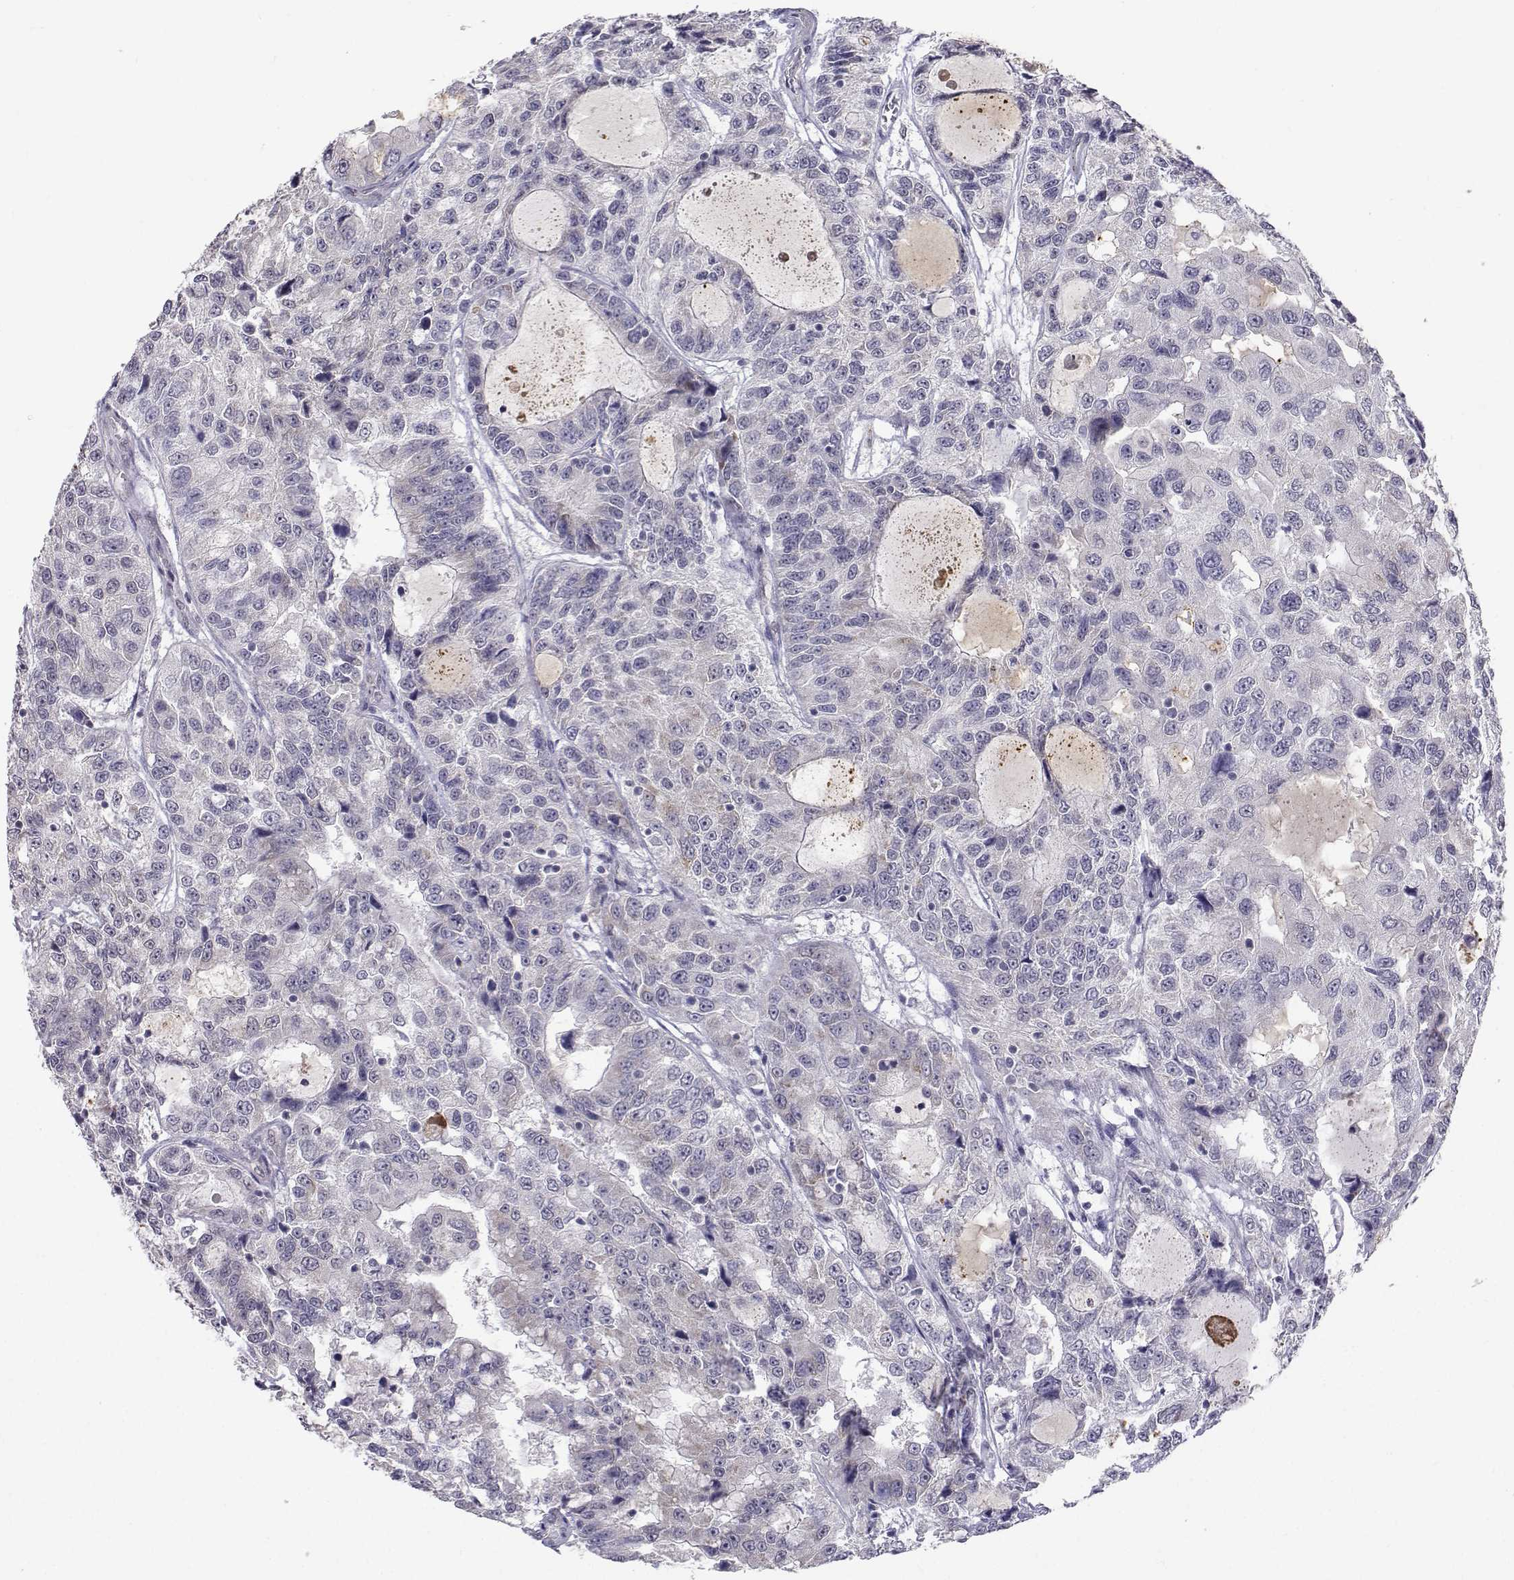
{"staining": {"intensity": "weak", "quantity": "<25%", "location": "cytoplasmic/membranous"}, "tissue": "urothelial cancer", "cell_type": "Tumor cells", "image_type": "cancer", "snomed": [{"axis": "morphology", "description": "Urothelial carcinoma, NOS"}, {"axis": "morphology", "description": "Urothelial carcinoma, High grade"}, {"axis": "topography", "description": "Urinary bladder"}], "caption": "This photomicrograph is of urothelial cancer stained with immunohistochemistry (IHC) to label a protein in brown with the nuclei are counter-stained blue. There is no staining in tumor cells.", "gene": "SLC6A3", "patient": {"sex": "female", "age": 73}}